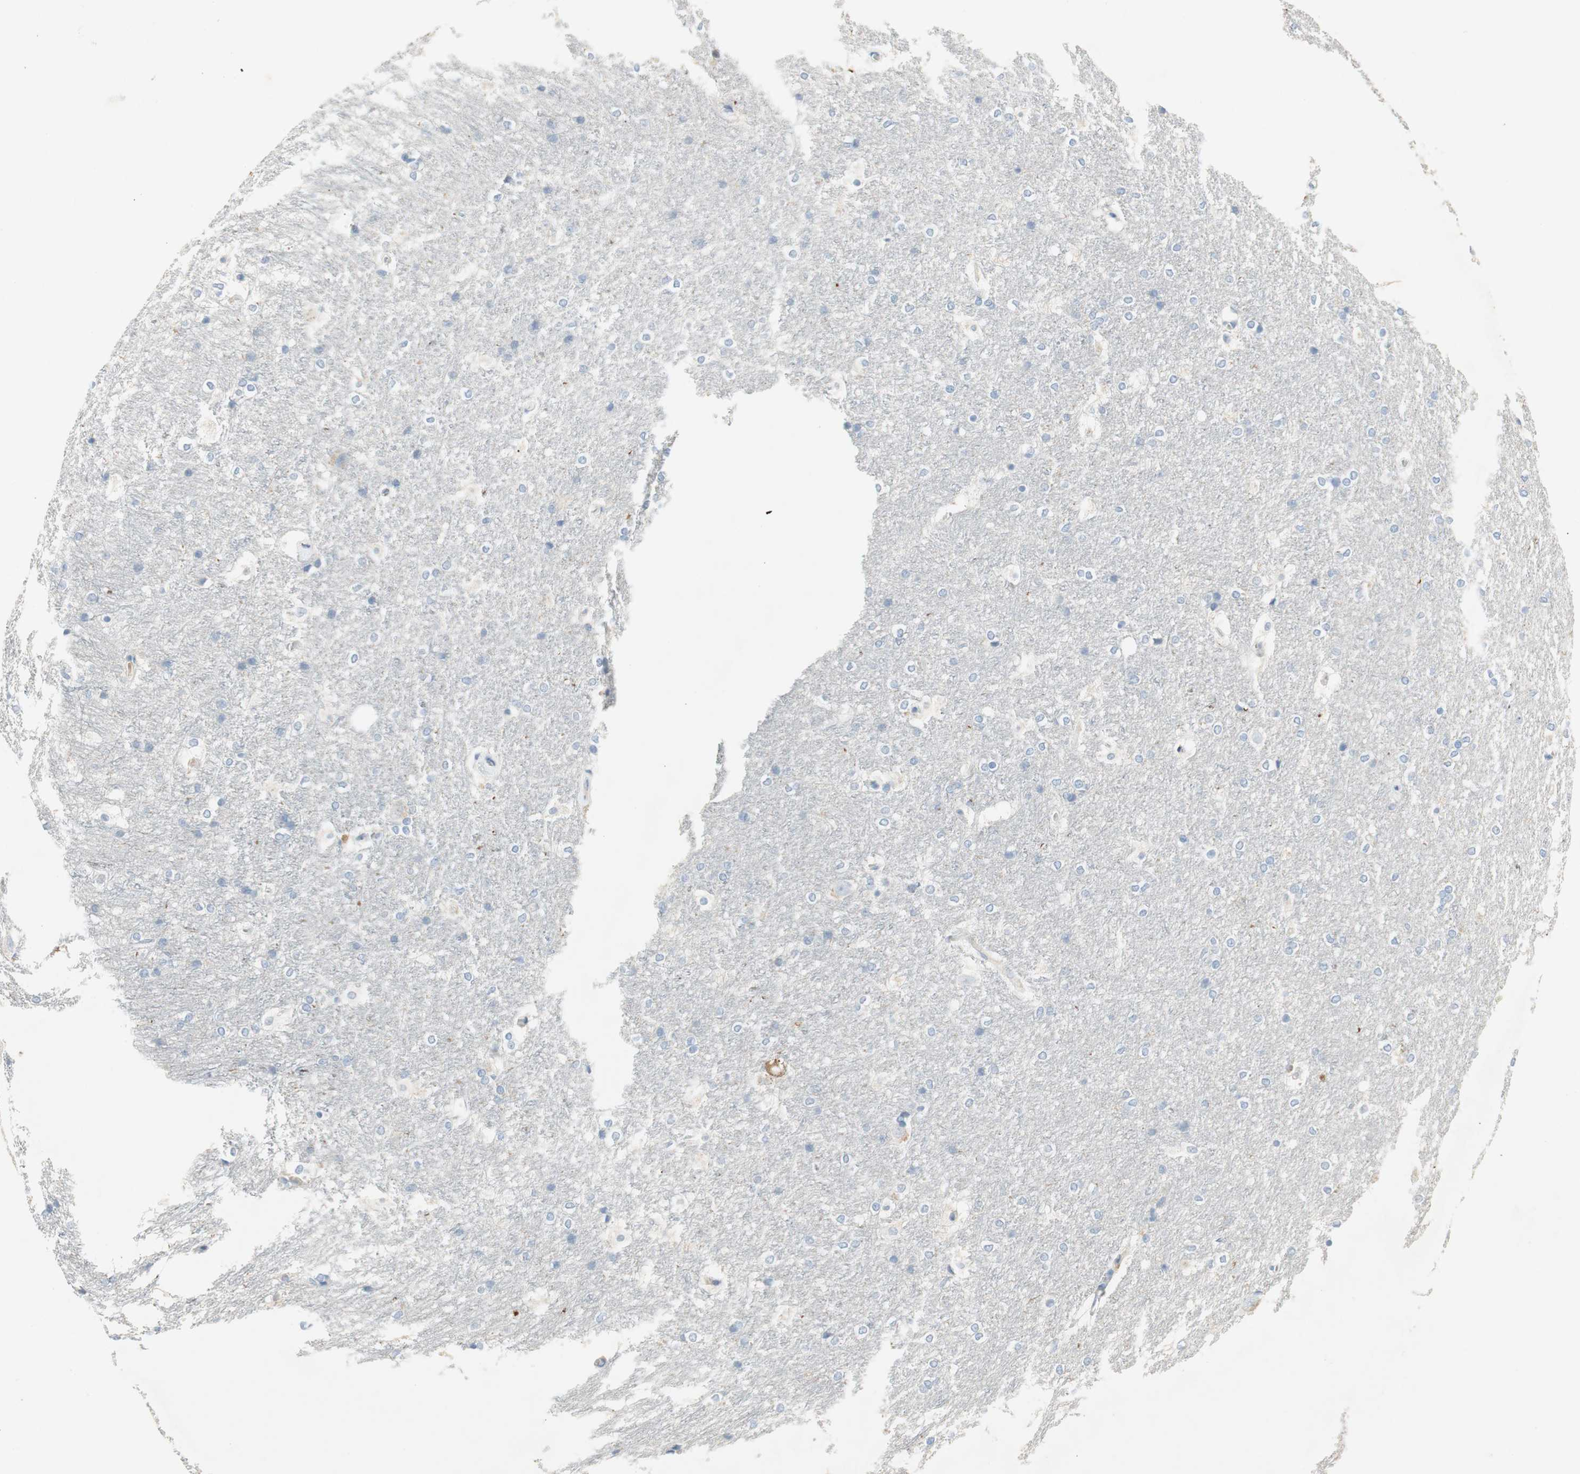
{"staining": {"intensity": "negative", "quantity": "none", "location": "none"}, "tissue": "hippocampus", "cell_type": "Glial cells", "image_type": "normal", "snomed": [{"axis": "morphology", "description": "Normal tissue, NOS"}, {"axis": "topography", "description": "Hippocampus"}], "caption": "The immunohistochemistry histopathology image has no significant expression in glial cells of hippocampus.", "gene": "CCM2L", "patient": {"sex": "female", "age": 19}}